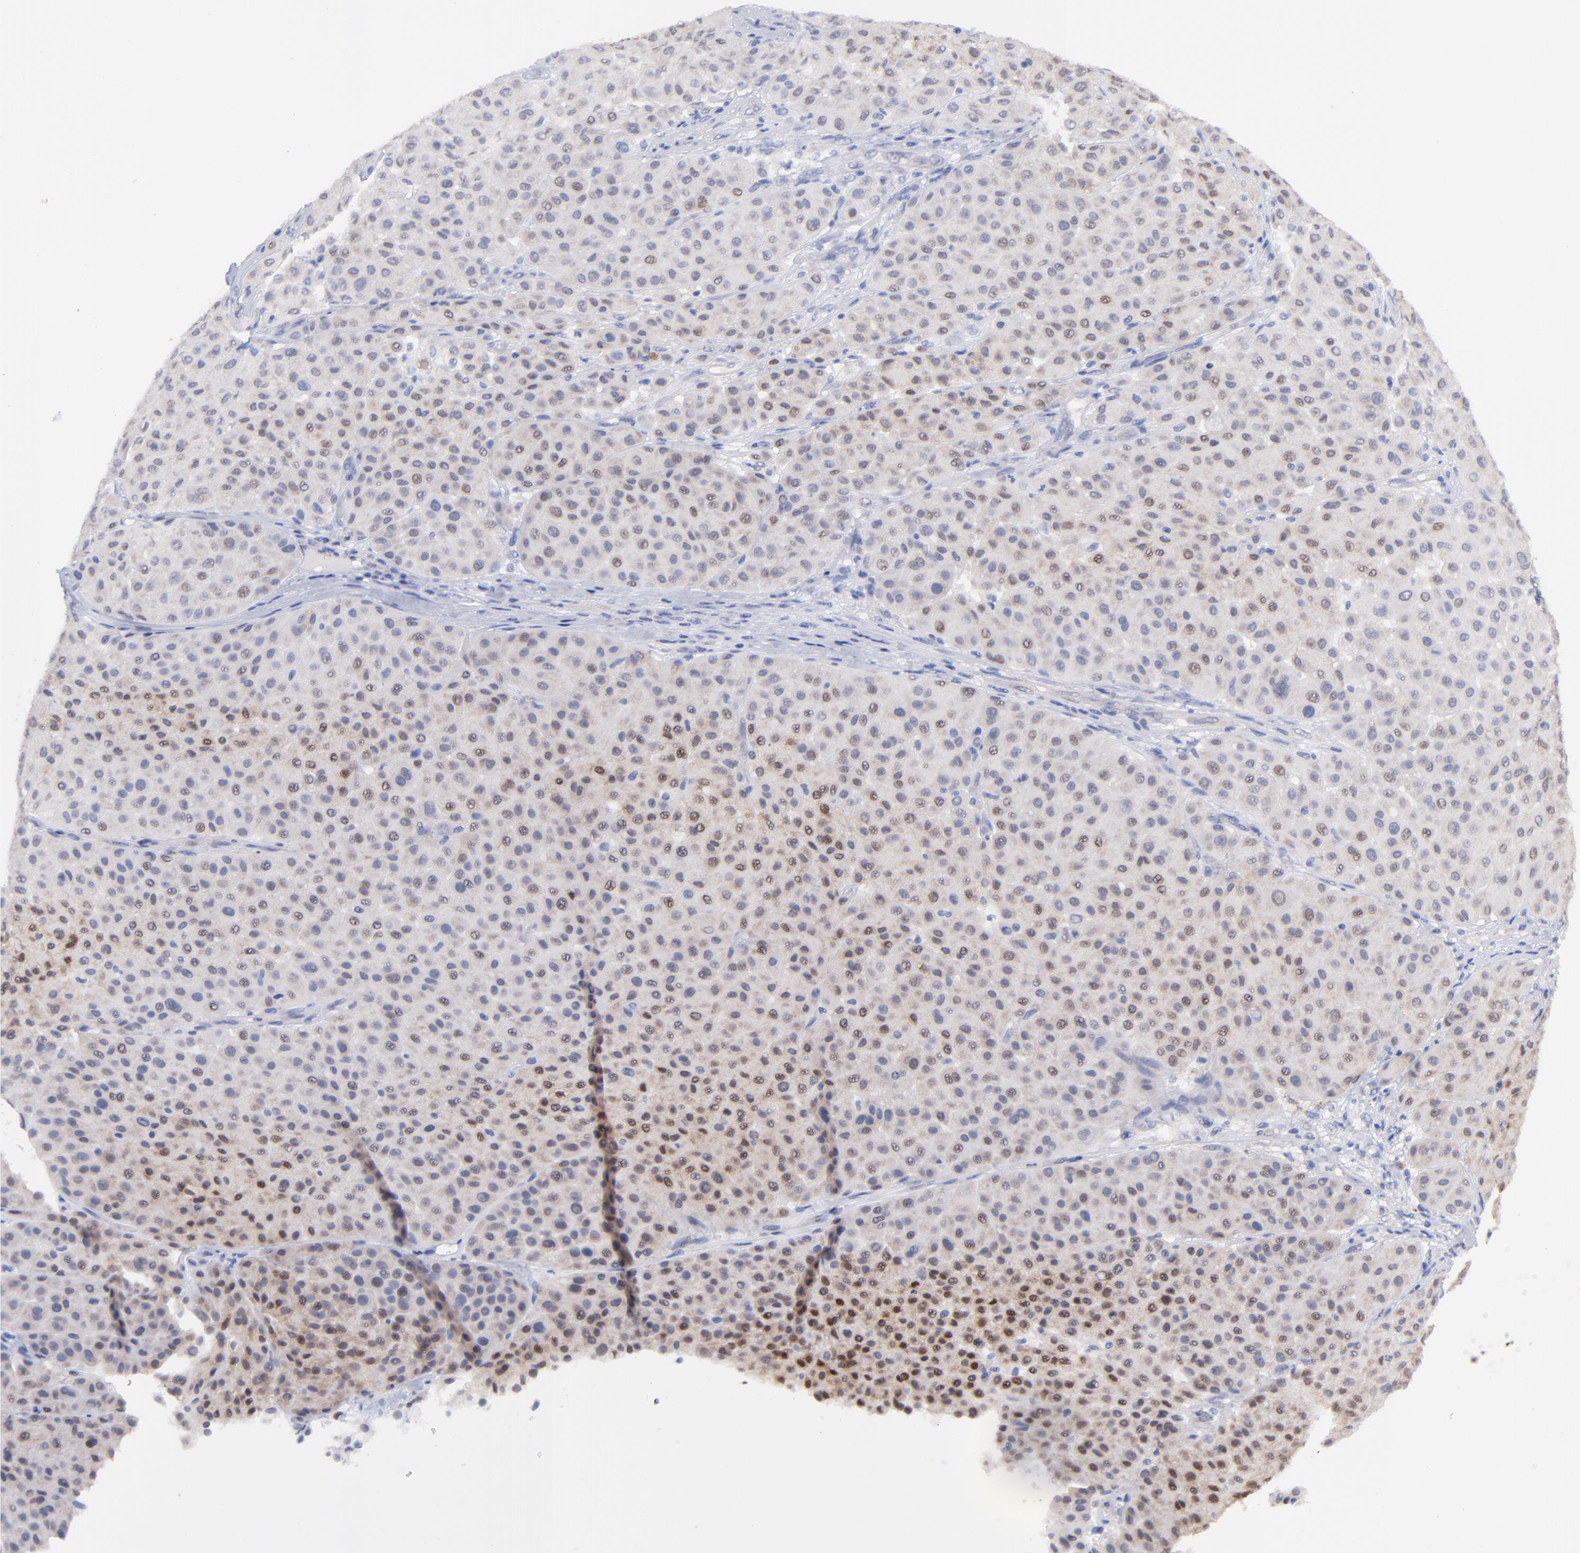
{"staining": {"intensity": "weak", "quantity": "25%-75%", "location": "nuclear"}, "tissue": "melanoma", "cell_type": "Tumor cells", "image_type": "cancer", "snomed": [{"axis": "morphology", "description": "Normal tissue, NOS"}, {"axis": "morphology", "description": "Malignant melanoma, Metastatic site"}, {"axis": "topography", "description": "Skin"}], "caption": "Malignant melanoma (metastatic site) tissue demonstrates weak nuclear staining in about 25%-75% of tumor cells", "gene": "CFAP57", "patient": {"sex": "male", "age": 41}}